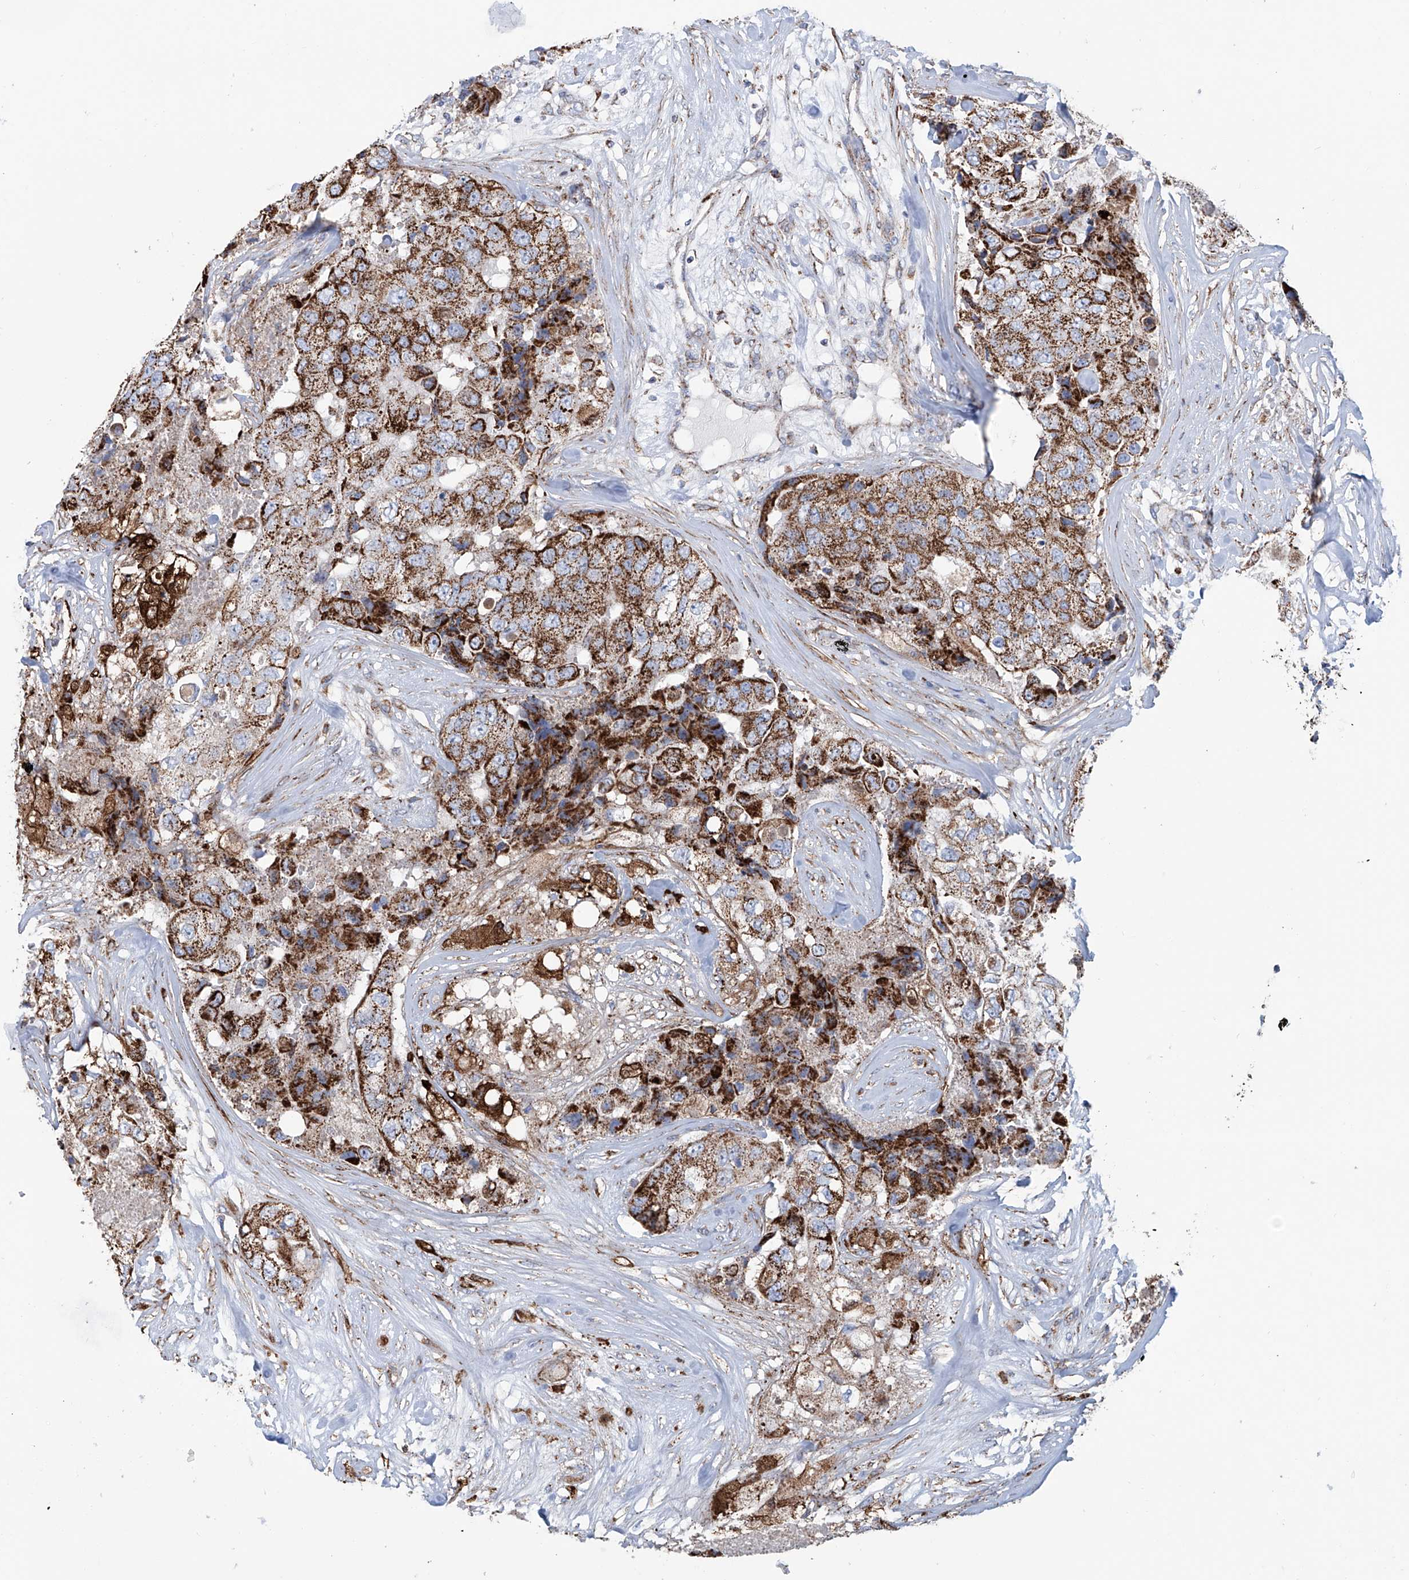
{"staining": {"intensity": "strong", "quantity": ">75%", "location": "cytoplasmic/membranous"}, "tissue": "breast cancer", "cell_type": "Tumor cells", "image_type": "cancer", "snomed": [{"axis": "morphology", "description": "Duct carcinoma"}, {"axis": "topography", "description": "Breast"}], "caption": "A high amount of strong cytoplasmic/membranous expression is seen in approximately >75% of tumor cells in intraductal carcinoma (breast) tissue.", "gene": "ALDH6A1", "patient": {"sex": "female", "age": 62}}